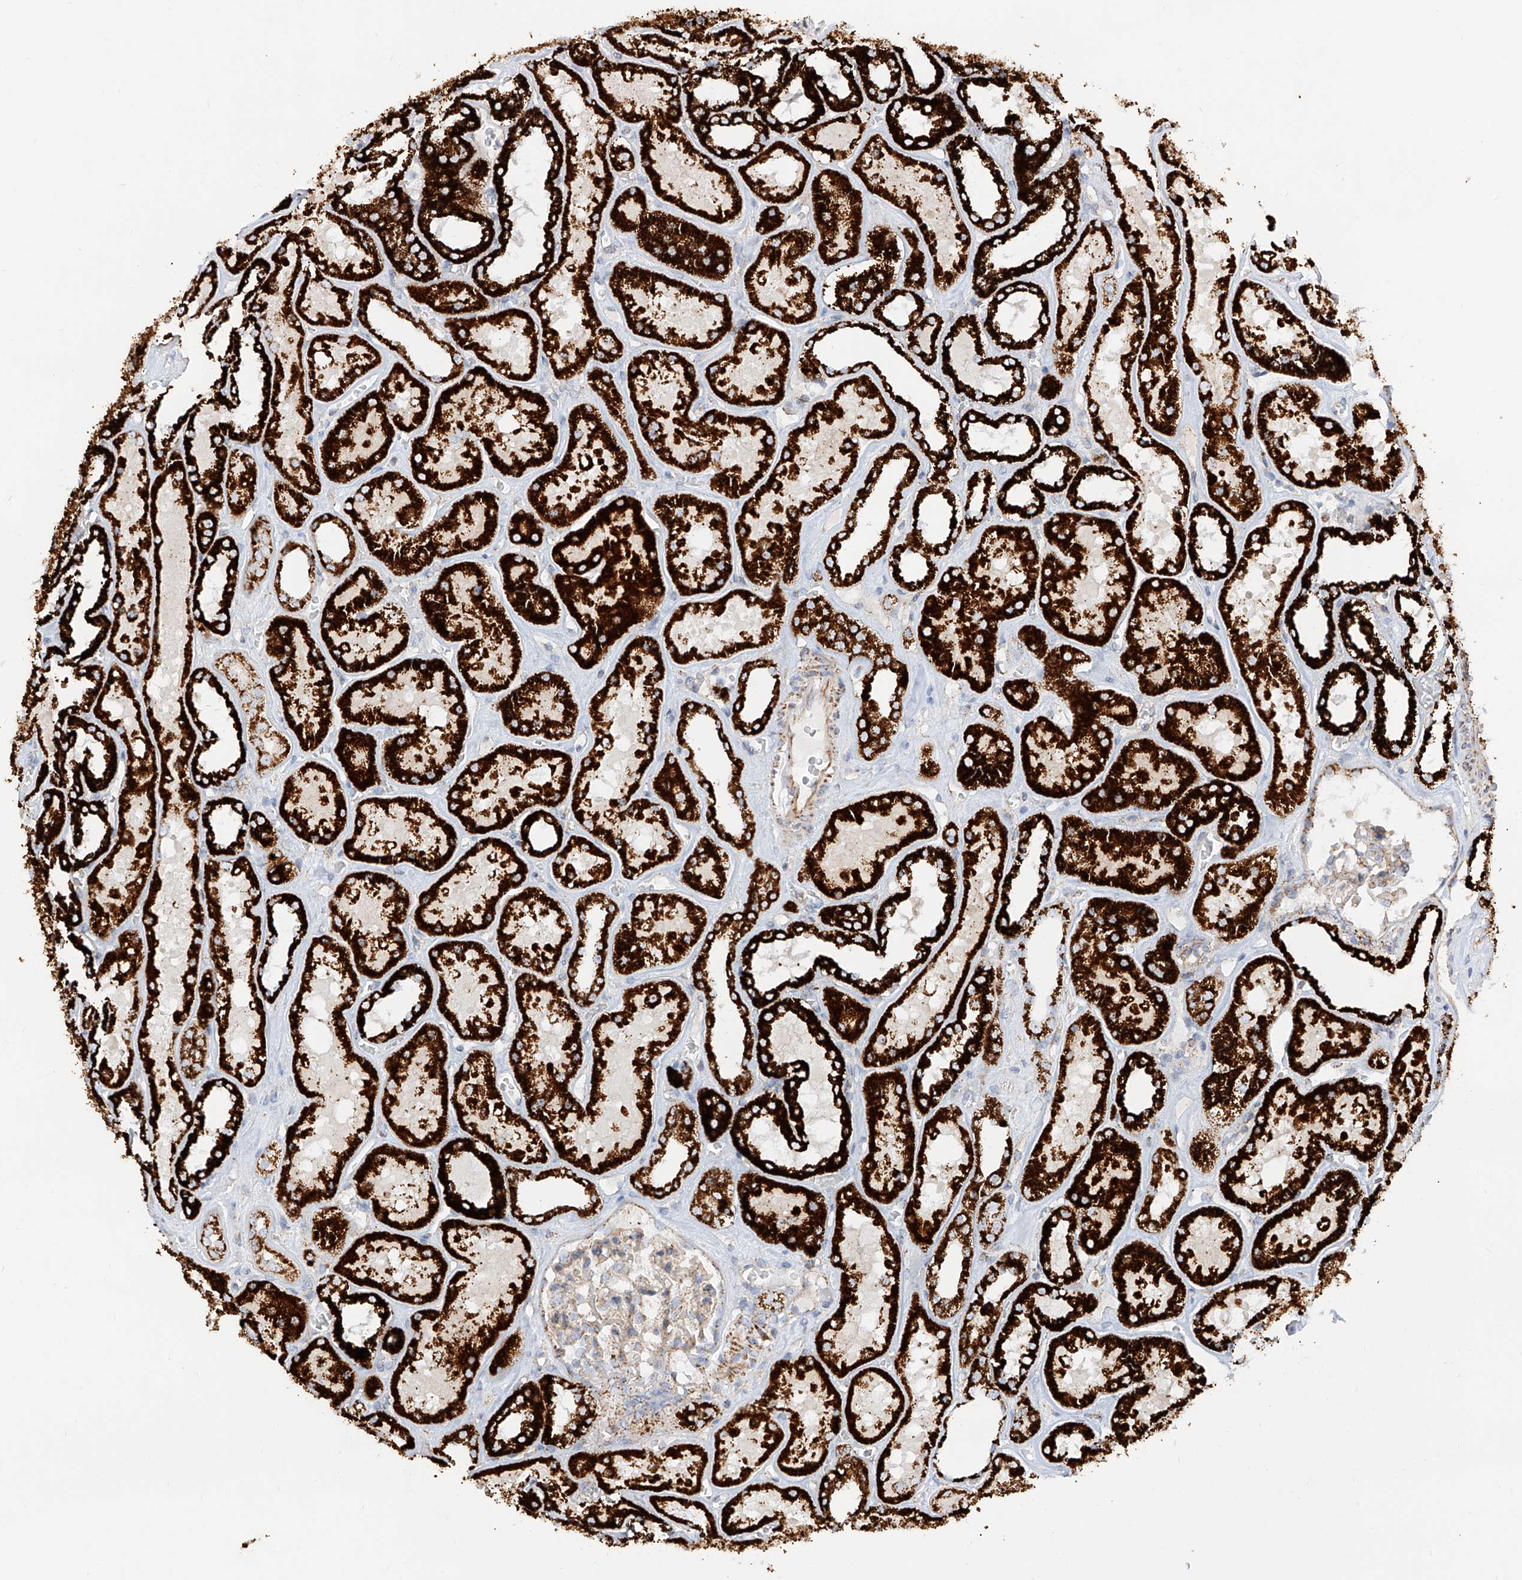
{"staining": {"intensity": "weak", "quantity": "25%-75%", "location": "cytoplasmic/membranous"}, "tissue": "kidney", "cell_type": "Cells in glomeruli", "image_type": "normal", "snomed": [{"axis": "morphology", "description": "Normal tissue, NOS"}, {"axis": "topography", "description": "Kidney"}], "caption": "A brown stain labels weak cytoplasmic/membranous expression of a protein in cells in glomeruli of benign human kidney. (brown staining indicates protein expression, while blue staining denotes nuclei).", "gene": "CST9", "patient": {"sex": "female", "age": 41}}